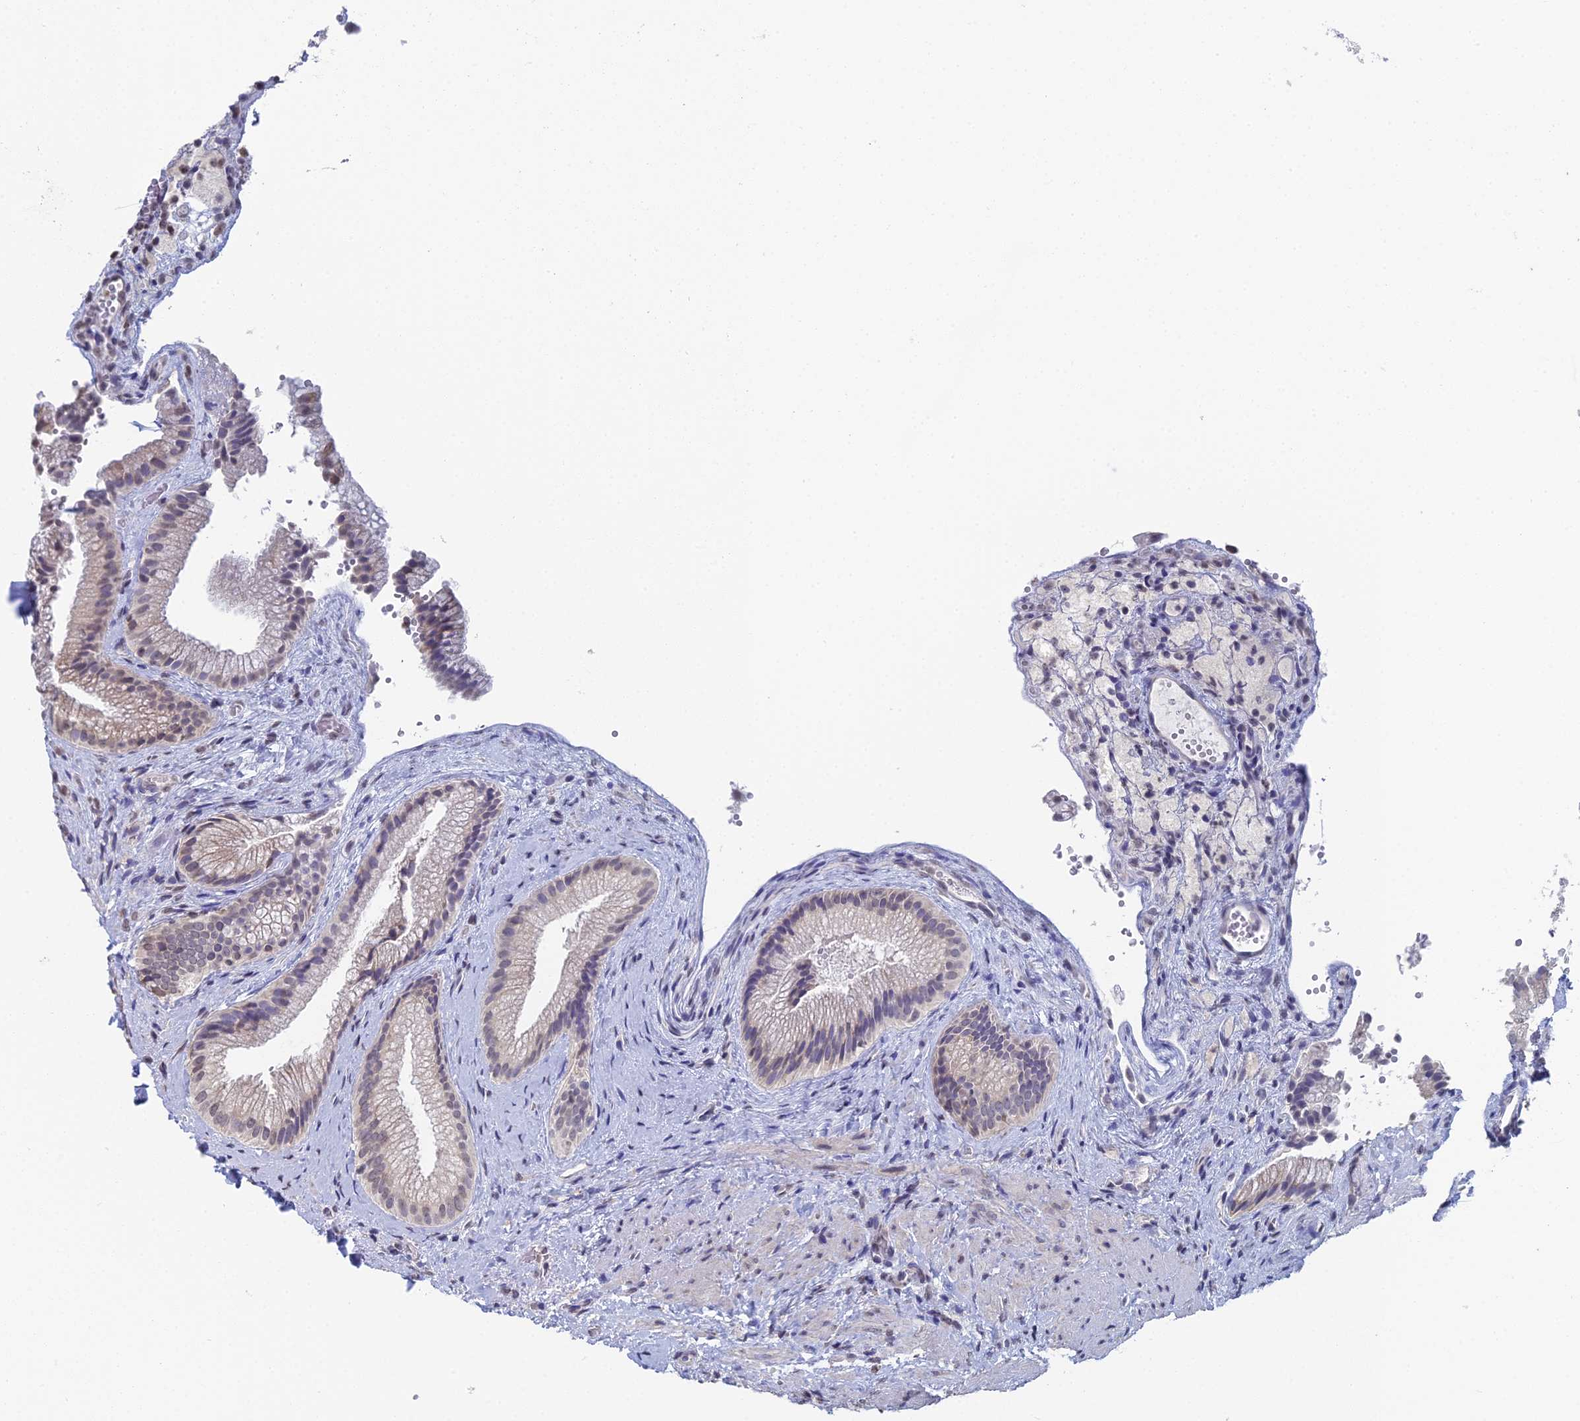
{"staining": {"intensity": "moderate", "quantity": "<25%", "location": "cytoplasmic/membranous"}, "tissue": "gallbladder", "cell_type": "Glandular cells", "image_type": "normal", "snomed": [{"axis": "morphology", "description": "Normal tissue, NOS"}, {"axis": "morphology", "description": "Inflammation, NOS"}, {"axis": "topography", "description": "Gallbladder"}], "caption": "The micrograph demonstrates immunohistochemical staining of unremarkable gallbladder. There is moderate cytoplasmic/membranous staining is present in approximately <25% of glandular cells.", "gene": "PRR22", "patient": {"sex": "male", "age": 51}}